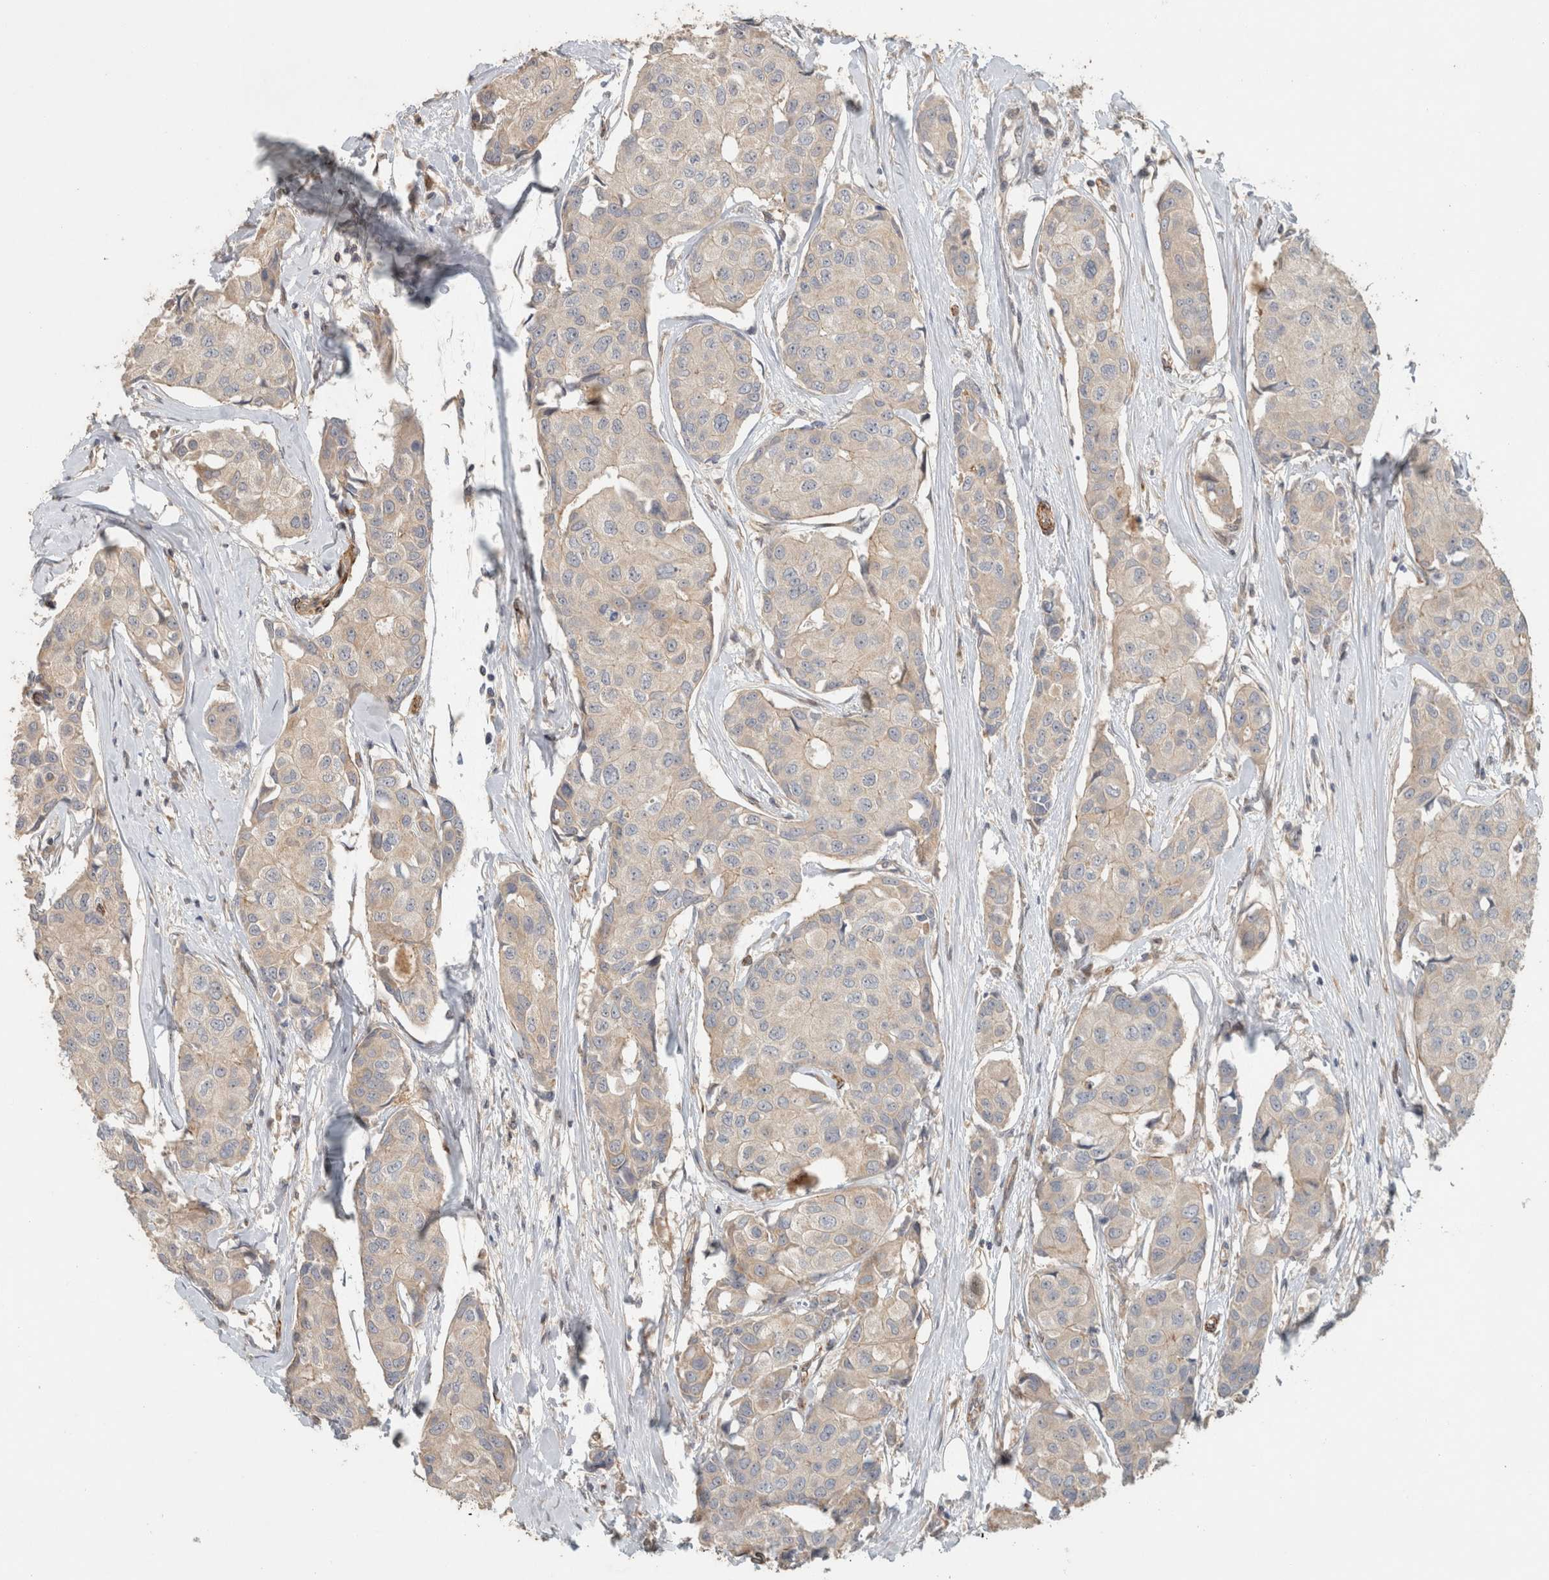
{"staining": {"intensity": "negative", "quantity": "none", "location": "none"}, "tissue": "breast cancer", "cell_type": "Tumor cells", "image_type": "cancer", "snomed": [{"axis": "morphology", "description": "Duct carcinoma"}, {"axis": "topography", "description": "Breast"}], "caption": "This is an immunohistochemistry histopathology image of human breast infiltrating ductal carcinoma. There is no expression in tumor cells.", "gene": "SIPA1L2", "patient": {"sex": "female", "age": 80}}